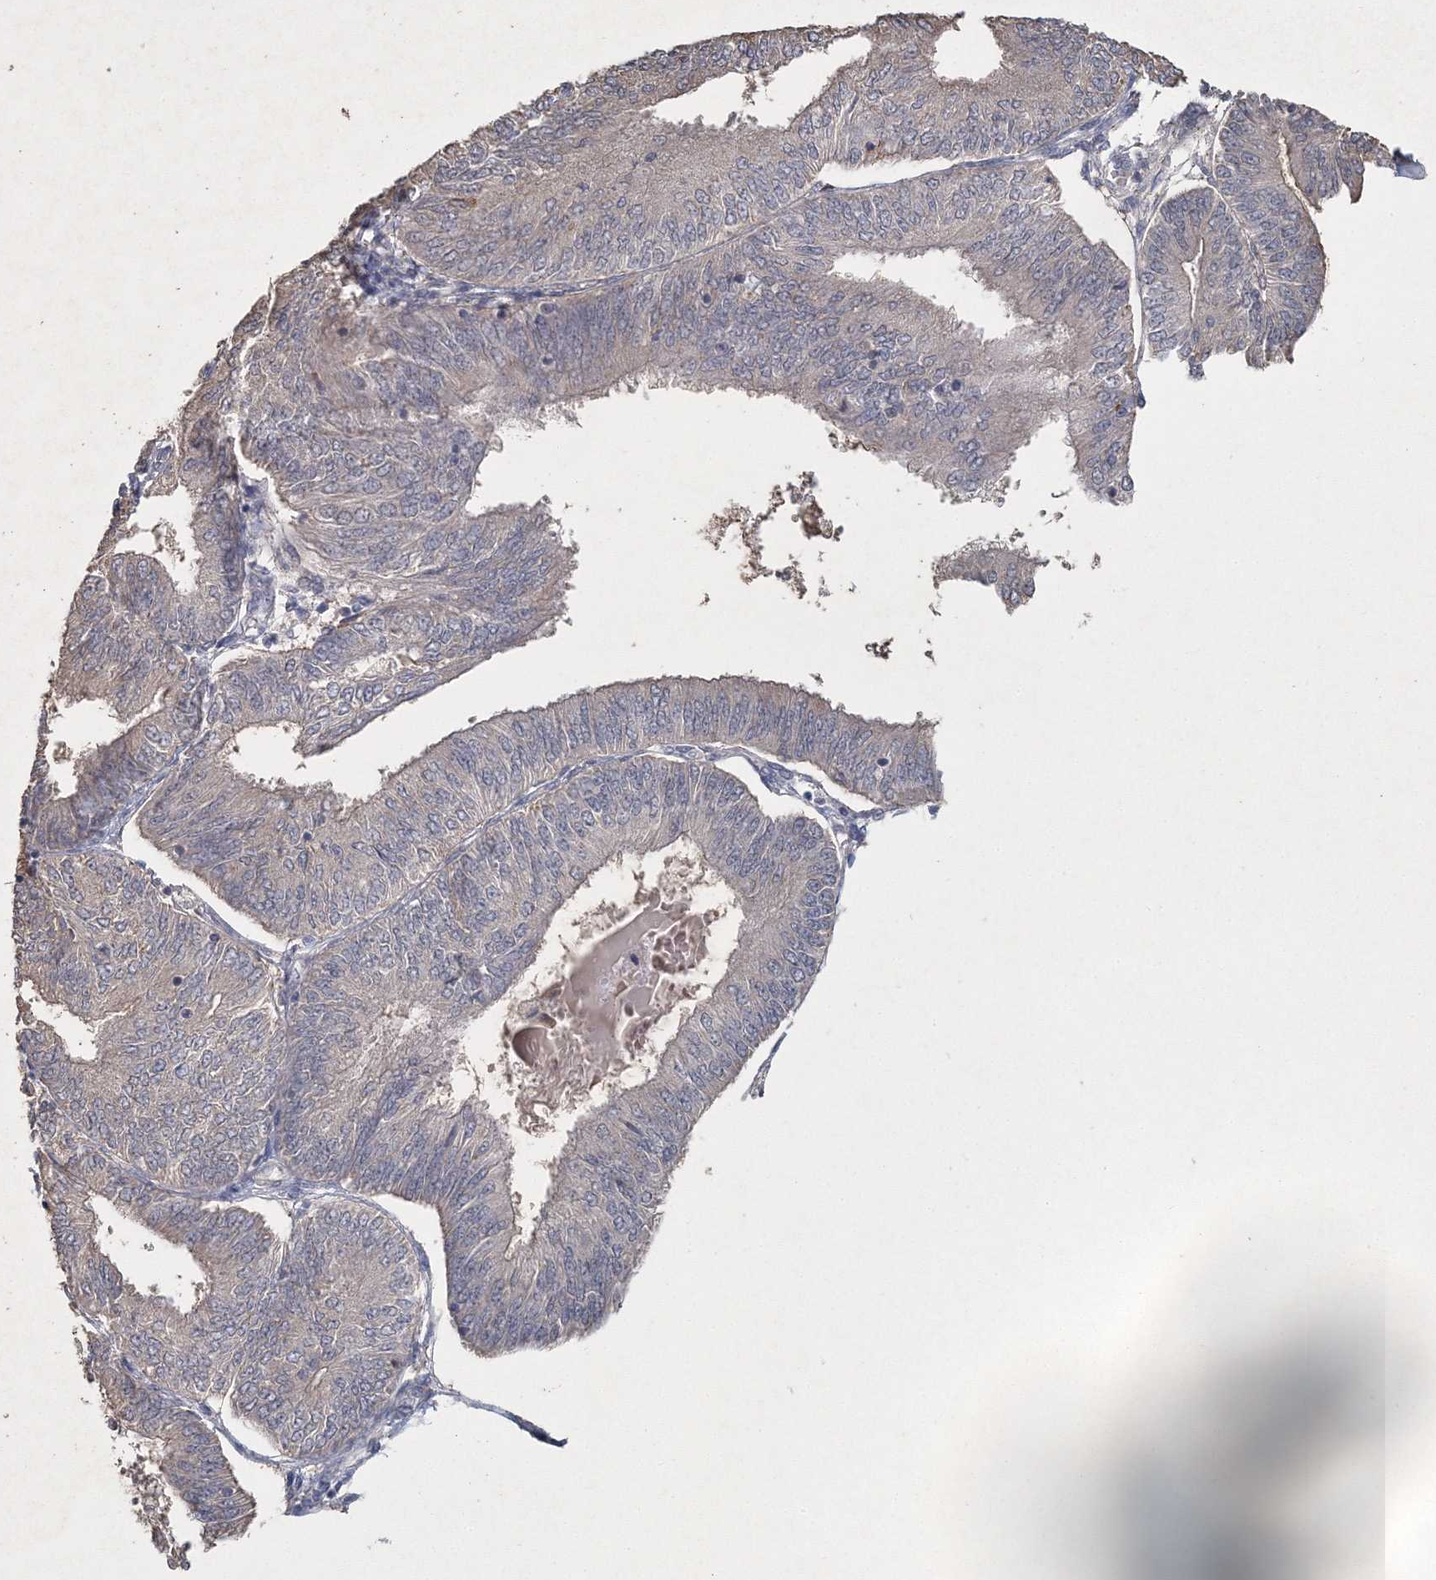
{"staining": {"intensity": "negative", "quantity": "none", "location": "none"}, "tissue": "endometrial cancer", "cell_type": "Tumor cells", "image_type": "cancer", "snomed": [{"axis": "morphology", "description": "Adenocarcinoma, NOS"}, {"axis": "topography", "description": "Endometrium"}], "caption": "Tumor cells are negative for protein expression in human endometrial adenocarcinoma.", "gene": "UIMC1", "patient": {"sex": "female", "age": 58}}